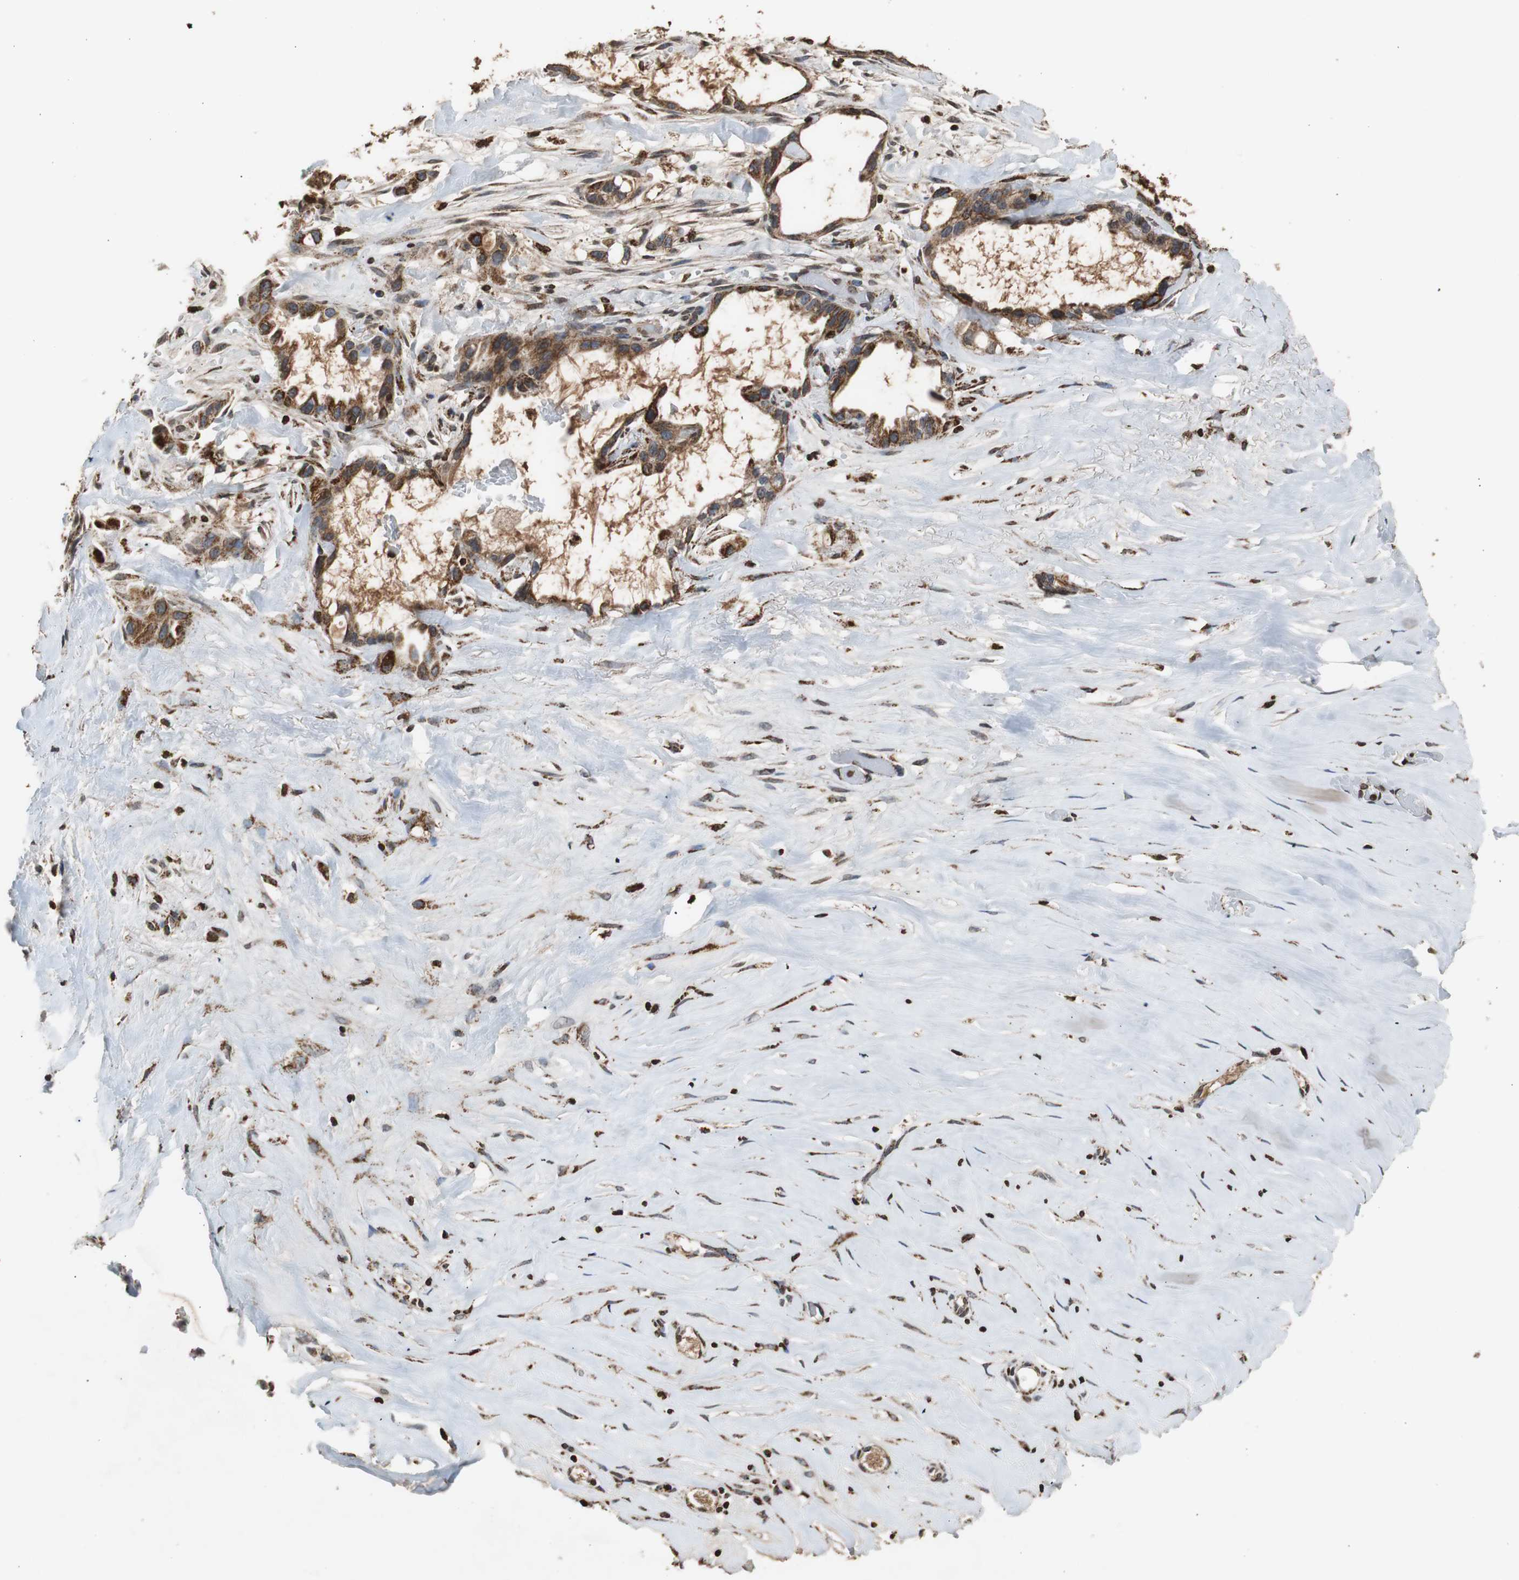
{"staining": {"intensity": "strong", "quantity": ">75%", "location": "cytoplasmic/membranous"}, "tissue": "liver cancer", "cell_type": "Tumor cells", "image_type": "cancer", "snomed": [{"axis": "morphology", "description": "Cholangiocarcinoma"}, {"axis": "topography", "description": "Liver"}], "caption": "A high amount of strong cytoplasmic/membranous staining is seen in about >75% of tumor cells in cholangiocarcinoma (liver) tissue.", "gene": "HSPA9", "patient": {"sex": "female", "age": 65}}